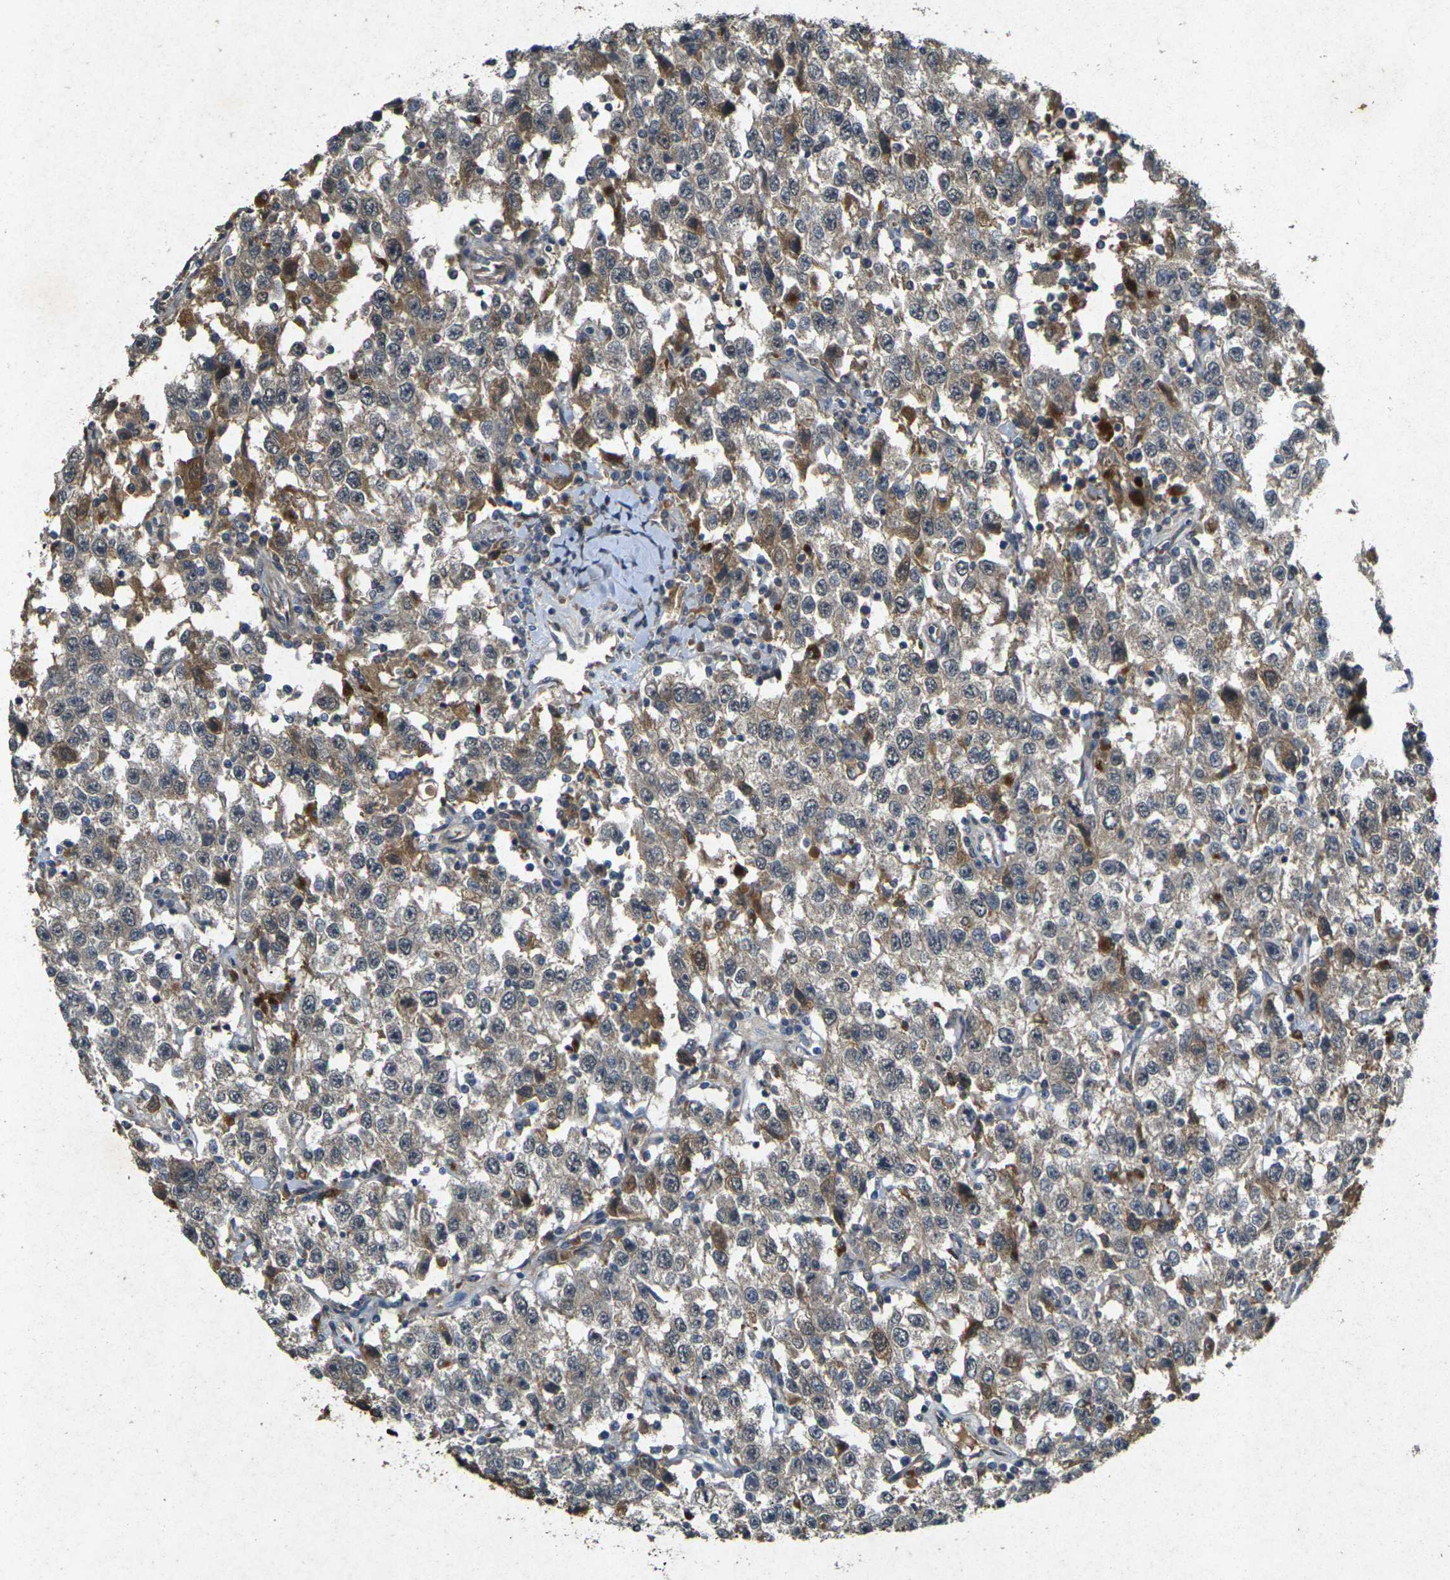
{"staining": {"intensity": "moderate", "quantity": "25%-75%", "location": "cytoplasmic/membranous"}, "tissue": "testis cancer", "cell_type": "Tumor cells", "image_type": "cancer", "snomed": [{"axis": "morphology", "description": "Seminoma, NOS"}, {"axis": "topography", "description": "Testis"}], "caption": "Human testis cancer stained with a brown dye demonstrates moderate cytoplasmic/membranous positive staining in about 25%-75% of tumor cells.", "gene": "RGMA", "patient": {"sex": "male", "age": 41}}